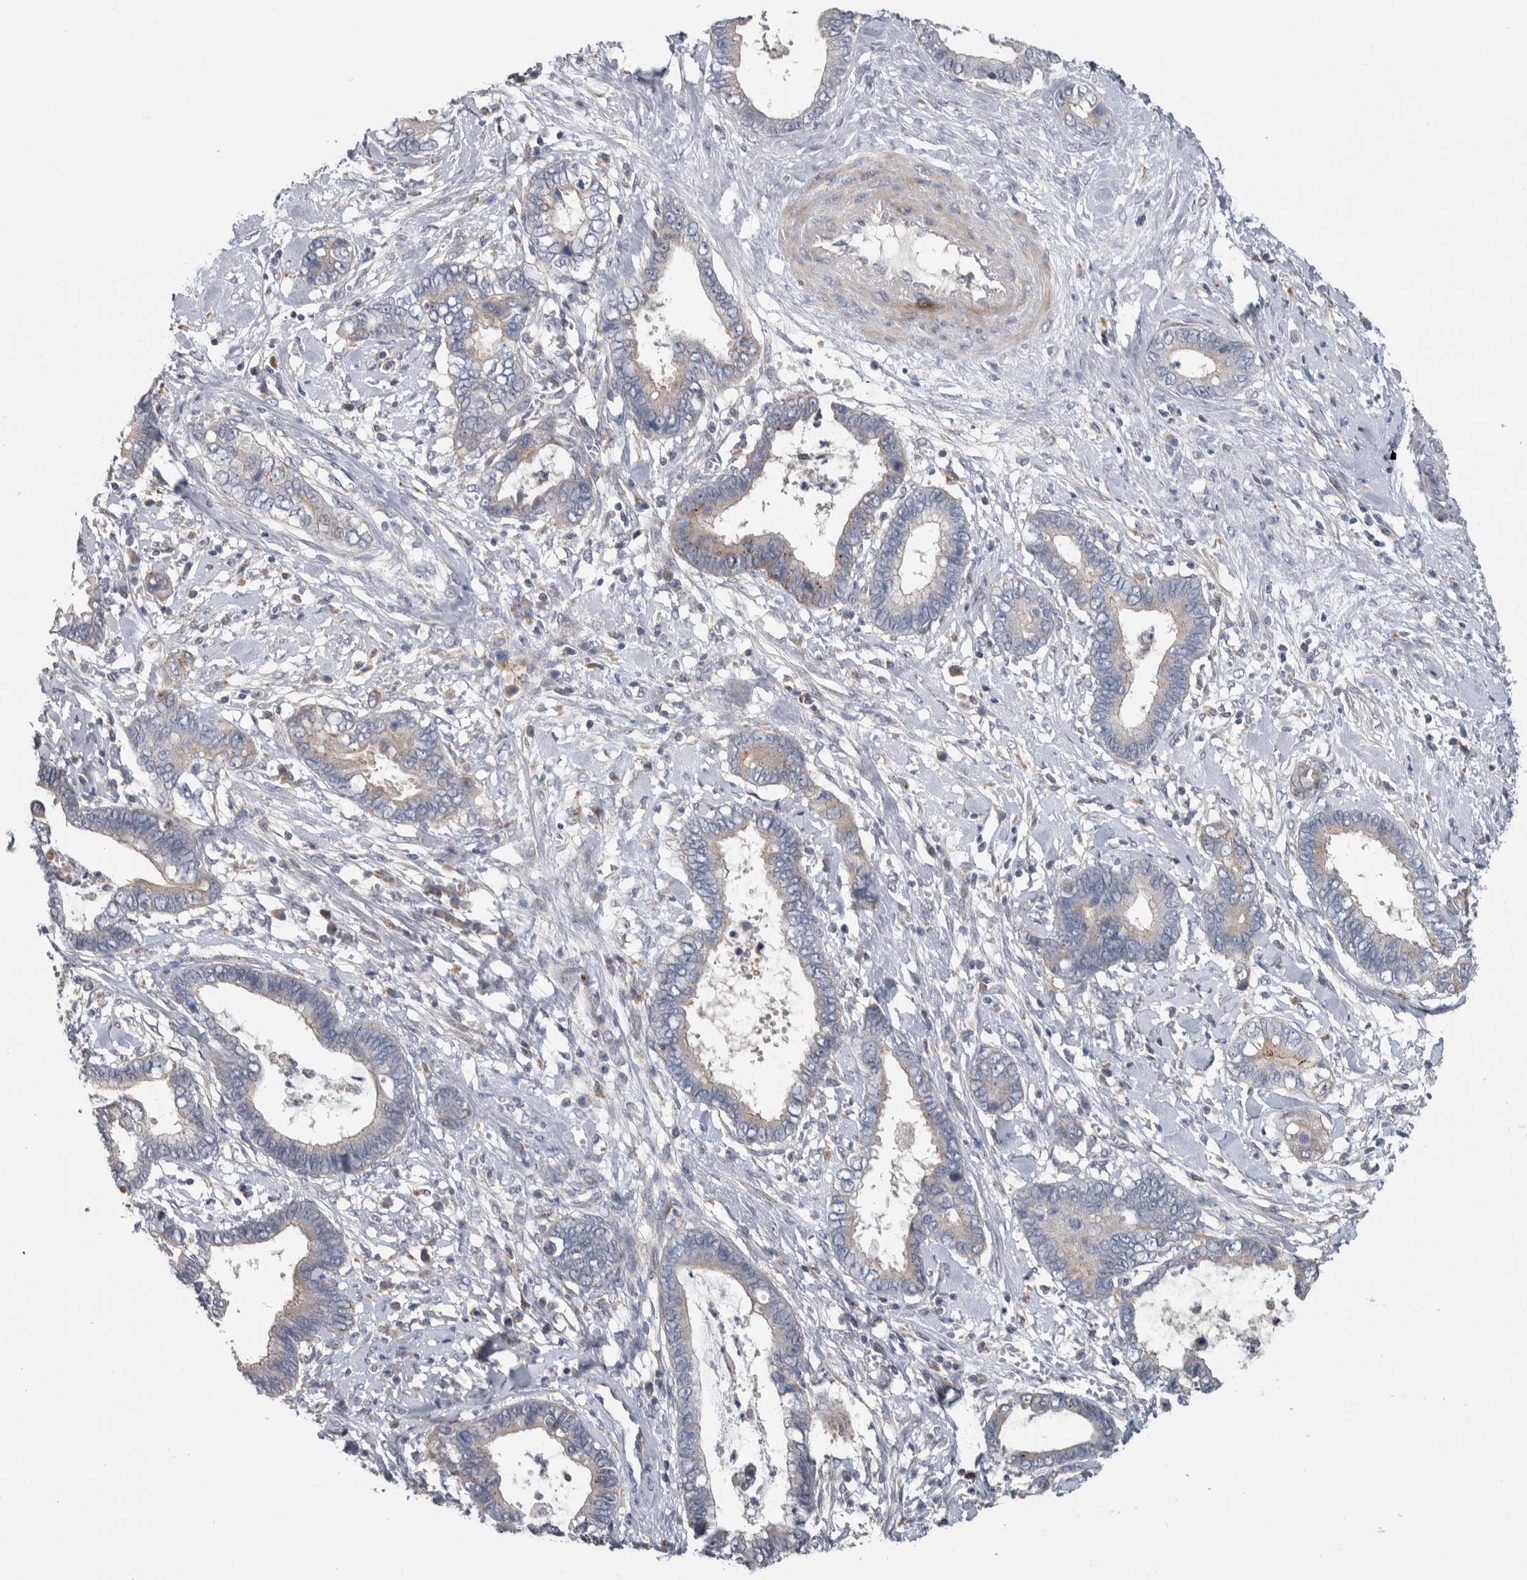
{"staining": {"intensity": "weak", "quantity": "<25%", "location": "cytoplasmic/membranous"}, "tissue": "cervical cancer", "cell_type": "Tumor cells", "image_type": "cancer", "snomed": [{"axis": "morphology", "description": "Adenocarcinoma, NOS"}, {"axis": "topography", "description": "Cervix"}], "caption": "A high-resolution histopathology image shows IHC staining of adenocarcinoma (cervical), which displays no significant positivity in tumor cells.", "gene": "FAM83G", "patient": {"sex": "female", "age": 44}}